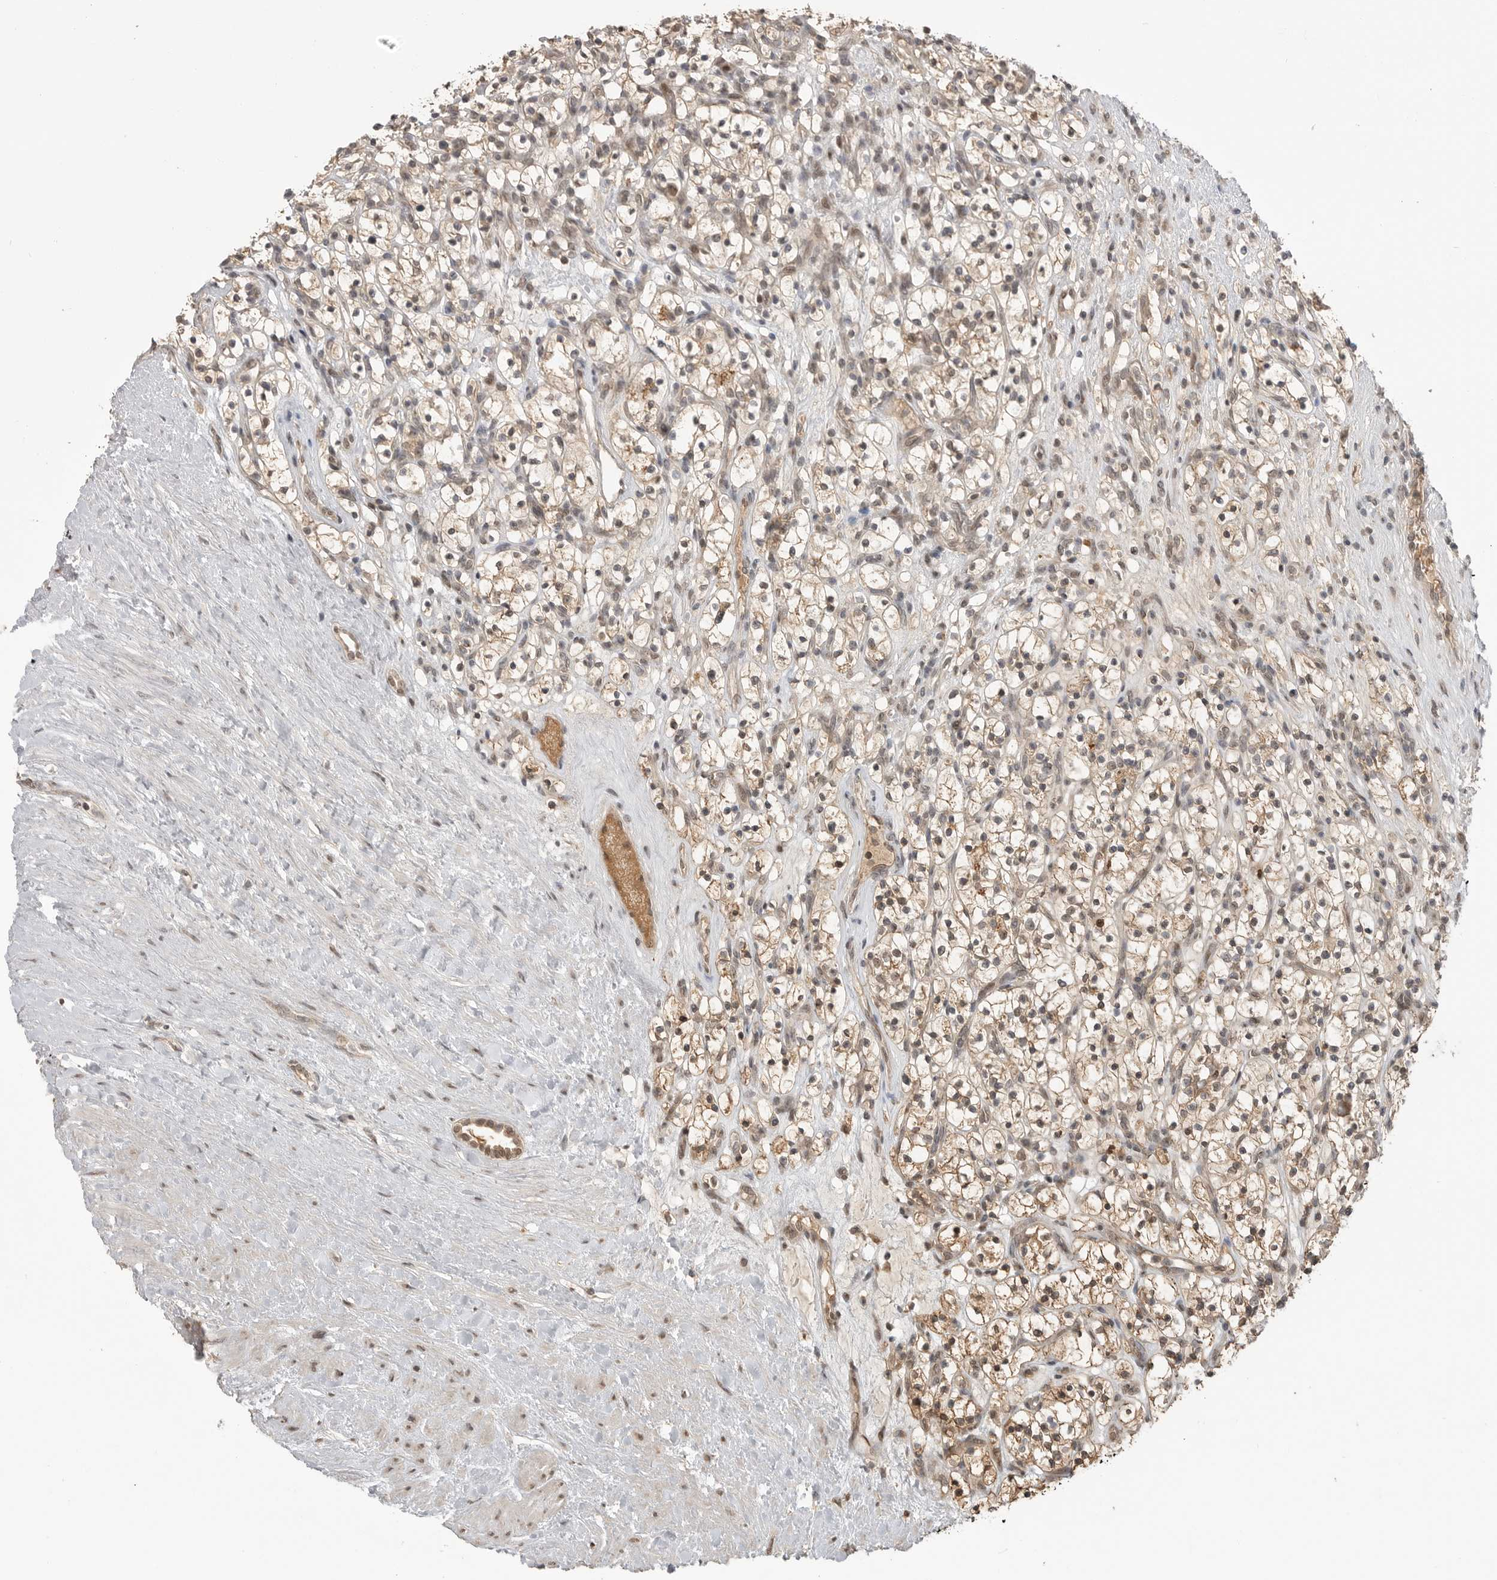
{"staining": {"intensity": "moderate", "quantity": "25%-75%", "location": "cytoplasmic/membranous,nuclear"}, "tissue": "renal cancer", "cell_type": "Tumor cells", "image_type": "cancer", "snomed": [{"axis": "morphology", "description": "Adenocarcinoma, NOS"}, {"axis": "topography", "description": "Kidney"}], "caption": "The image displays immunohistochemical staining of renal adenocarcinoma. There is moderate cytoplasmic/membranous and nuclear positivity is present in about 25%-75% of tumor cells.", "gene": "ASPSCR1", "patient": {"sex": "female", "age": 57}}